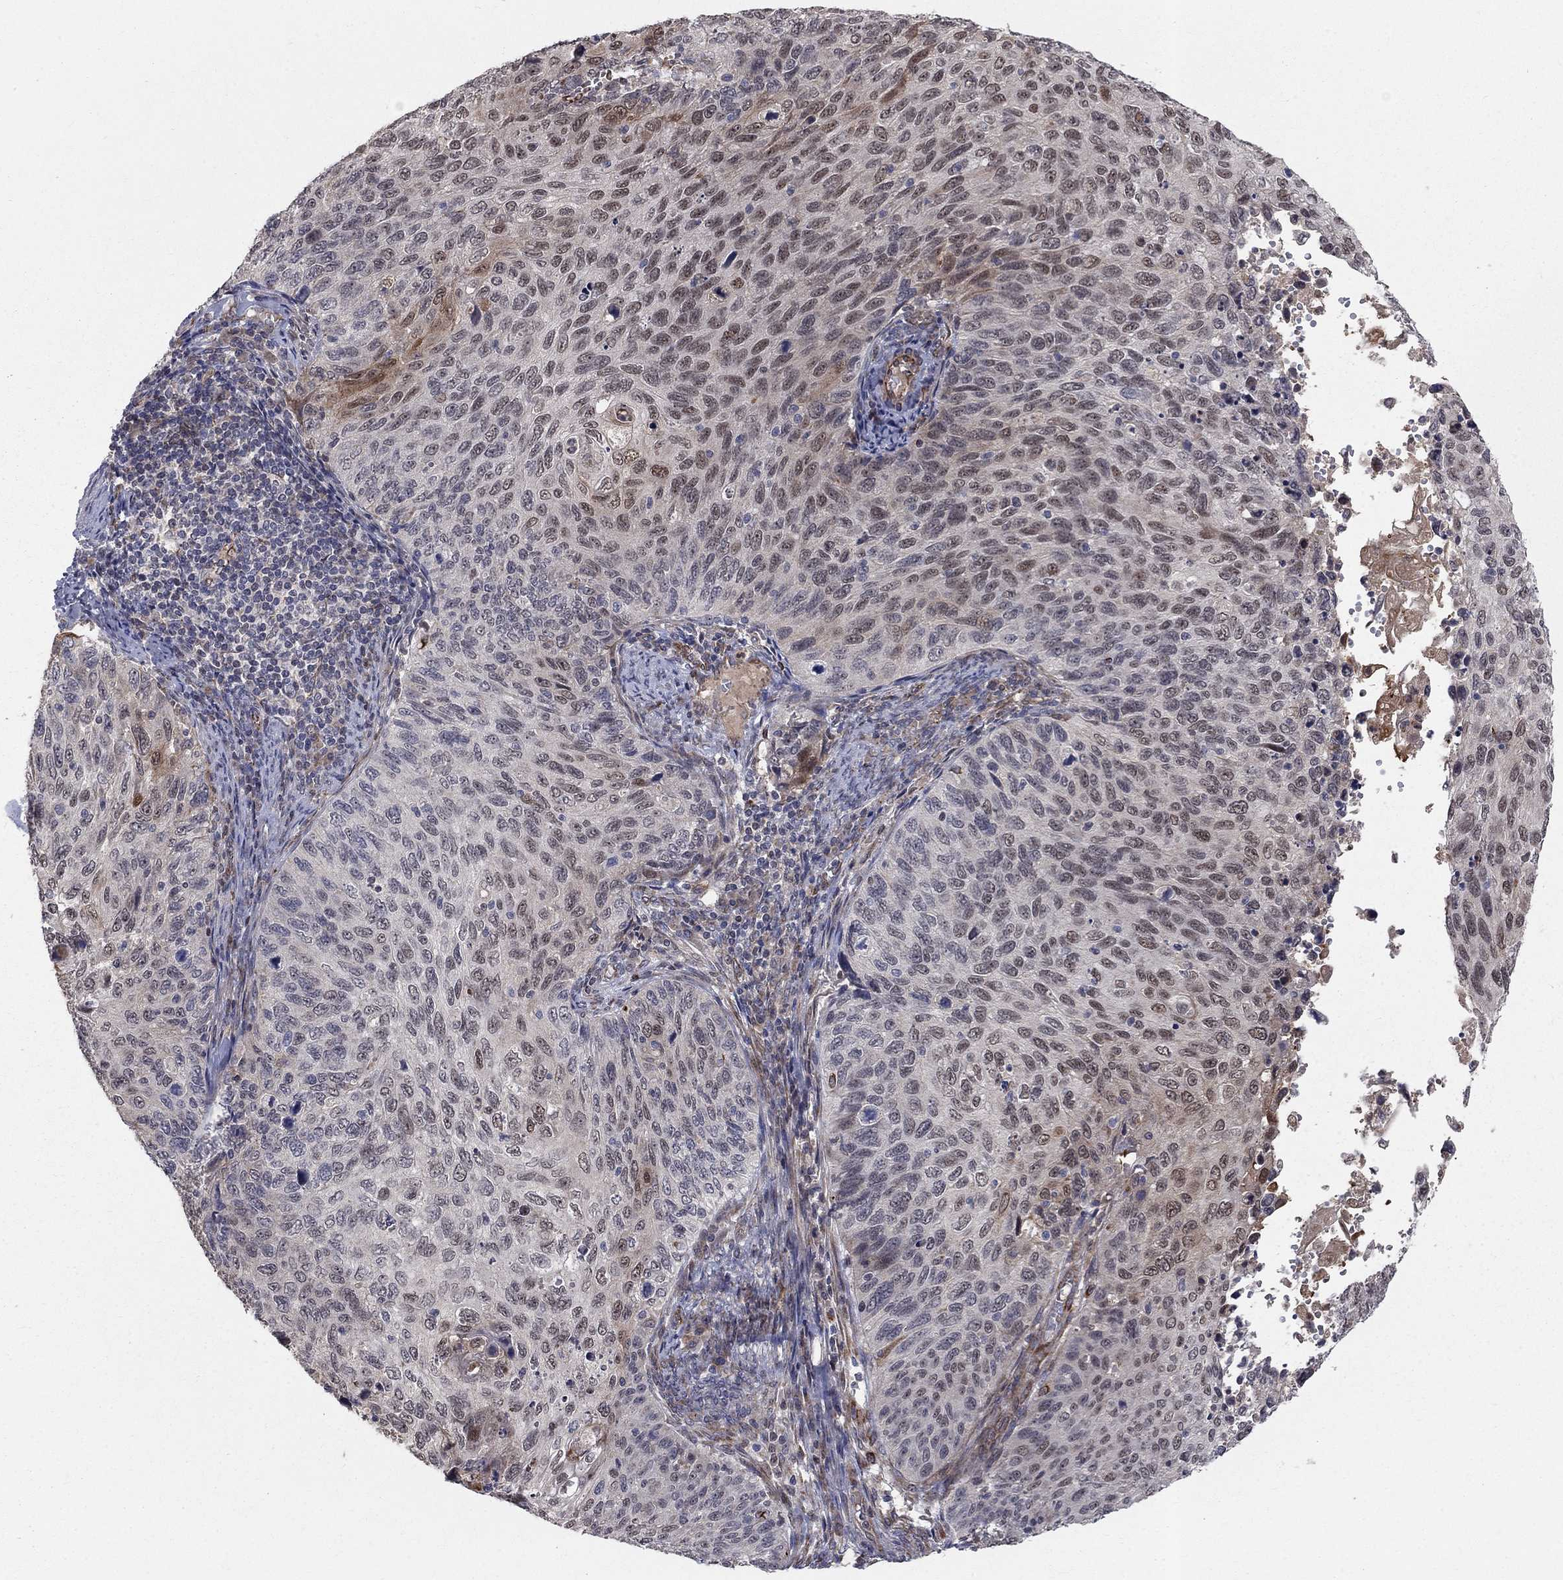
{"staining": {"intensity": "weak", "quantity": "<25%", "location": "nuclear"}, "tissue": "cervical cancer", "cell_type": "Tumor cells", "image_type": "cancer", "snomed": [{"axis": "morphology", "description": "Squamous cell carcinoma, NOS"}, {"axis": "topography", "description": "Cervix"}], "caption": "High magnification brightfield microscopy of cervical squamous cell carcinoma stained with DAB (3,3'-diaminobenzidine) (brown) and counterstained with hematoxylin (blue): tumor cells show no significant expression.", "gene": "MSRA", "patient": {"sex": "female", "age": 70}}